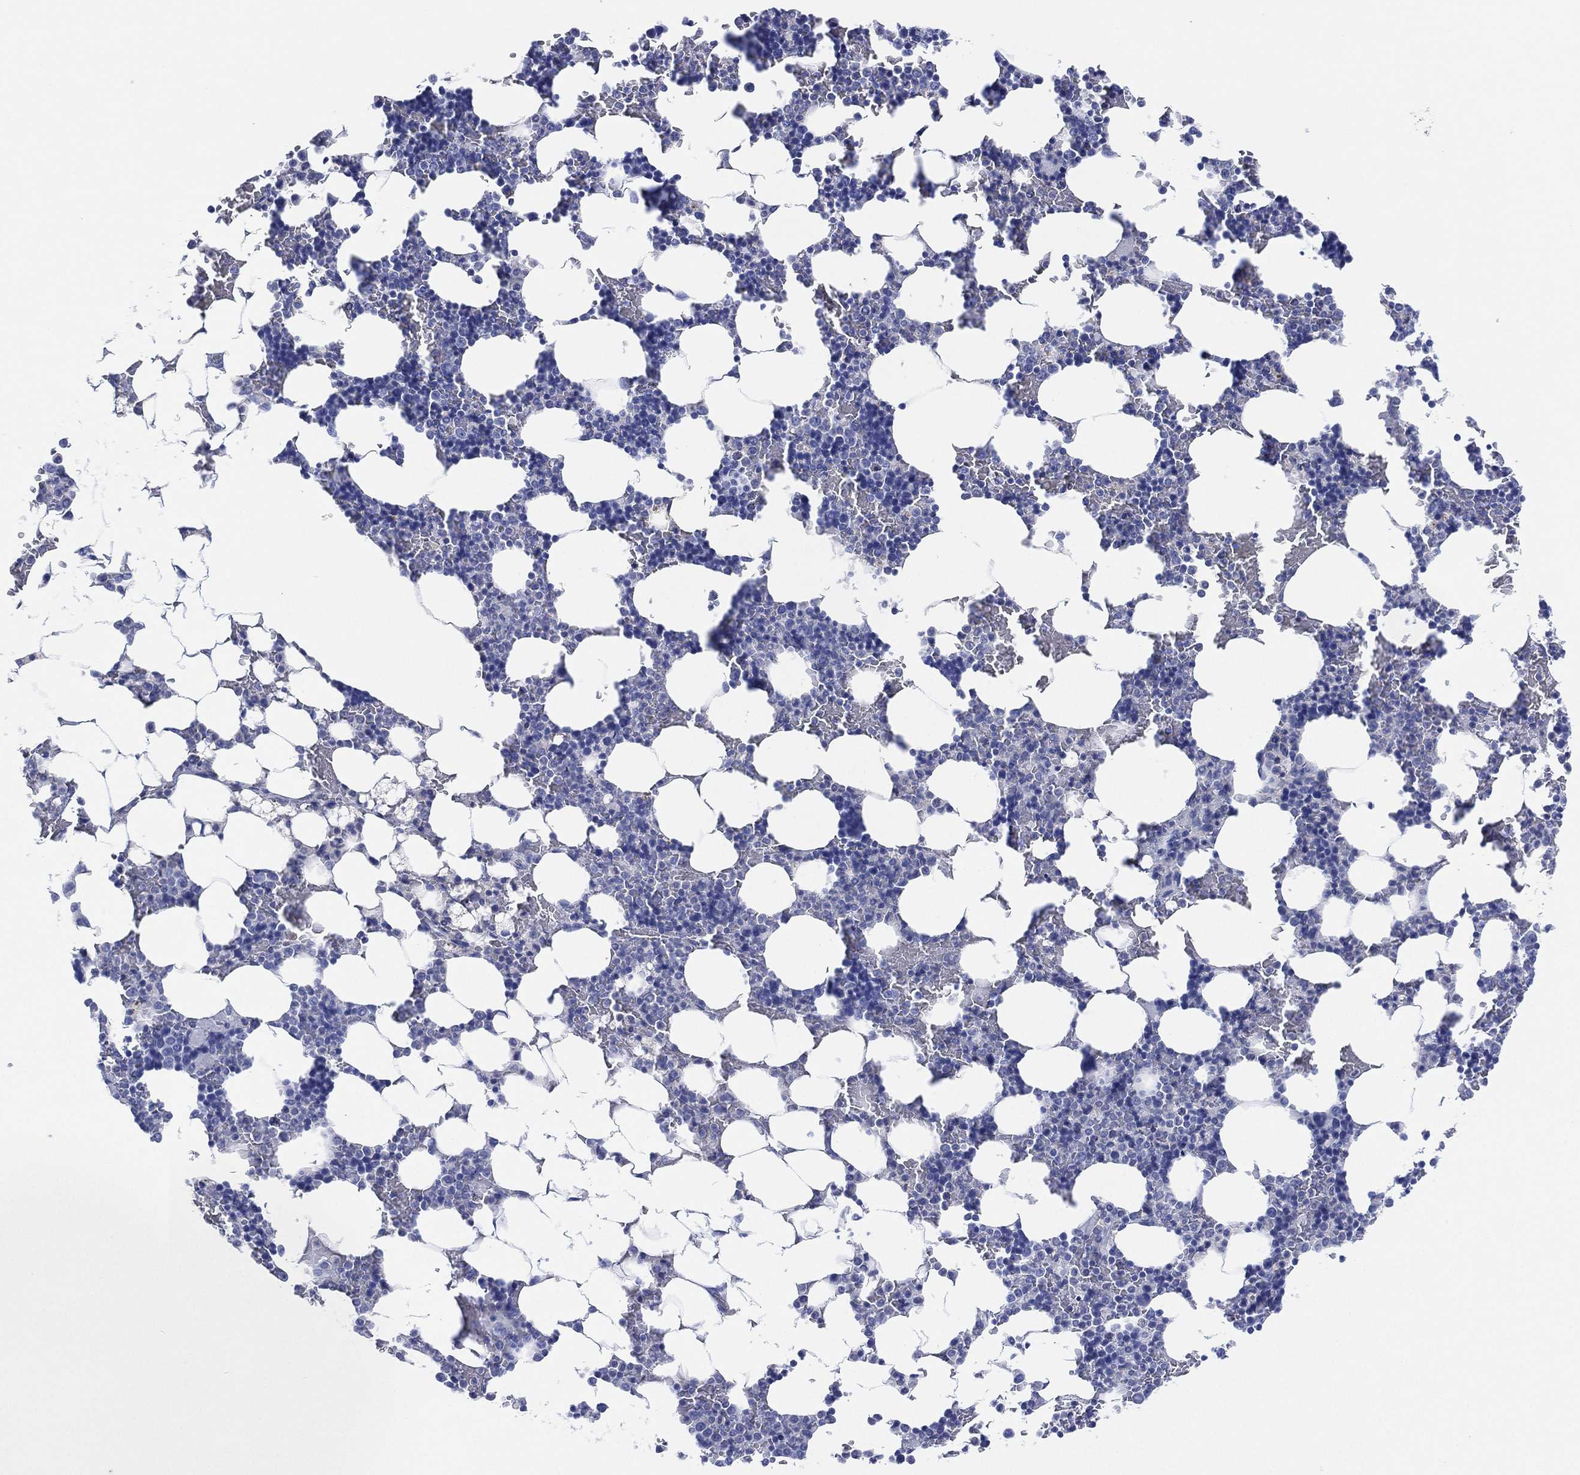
{"staining": {"intensity": "negative", "quantity": "none", "location": "none"}, "tissue": "bone marrow", "cell_type": "Hematopoietic cells", "image_type": "normal", "snomed": [{"axis": "morphology", "description": "Normal tissue, NOS"}, {"axis": "topography", "description": "Bone marrow"}], "caption": "Hematopoietic cells show no significant protein positivity in benign bone marrow. (DAB immunohistochemistry with hematoxylin counter stain).", "gene": "SLC9C2", "patient": {"sex": "male", "age": 51}}